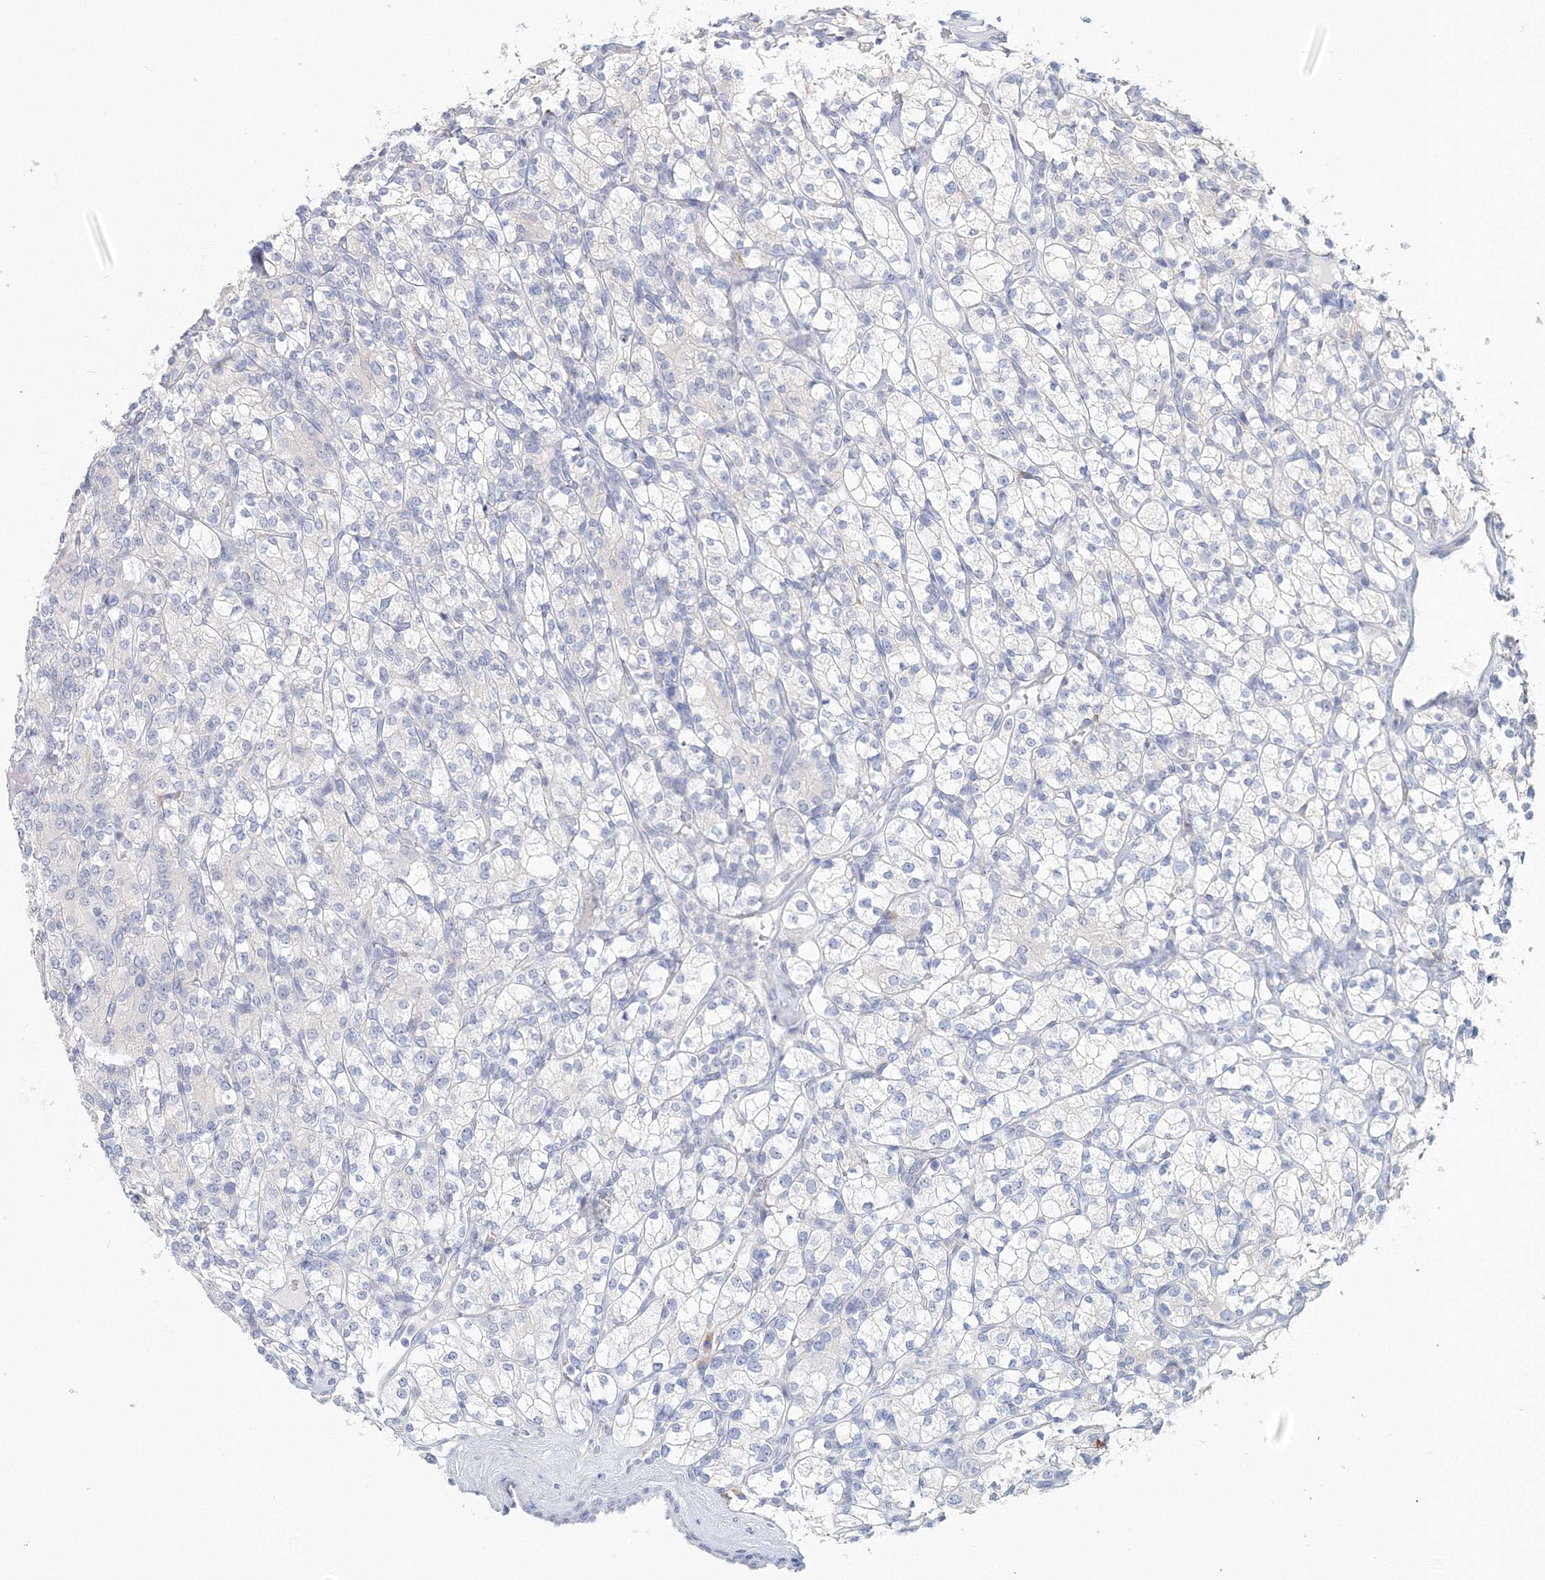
{"staining": {"intensity": "negative", "quantity": "none", "location": "none"}, "tissue": "renal cancer", "cell_type": "Tumor cells", "image_type": "cancer", "snomed": [{"axis": "morphology", "description": "Adenocarcinoma, NOS"}, {"axis": "topography", "description": "Kidney"}], "caption": "Immunohistochemistry (IHC) of human renal cancer shows no positivity in tumor cells.", "gene": "VSIG1", "patient": {"sex": "male", "age": 77}}